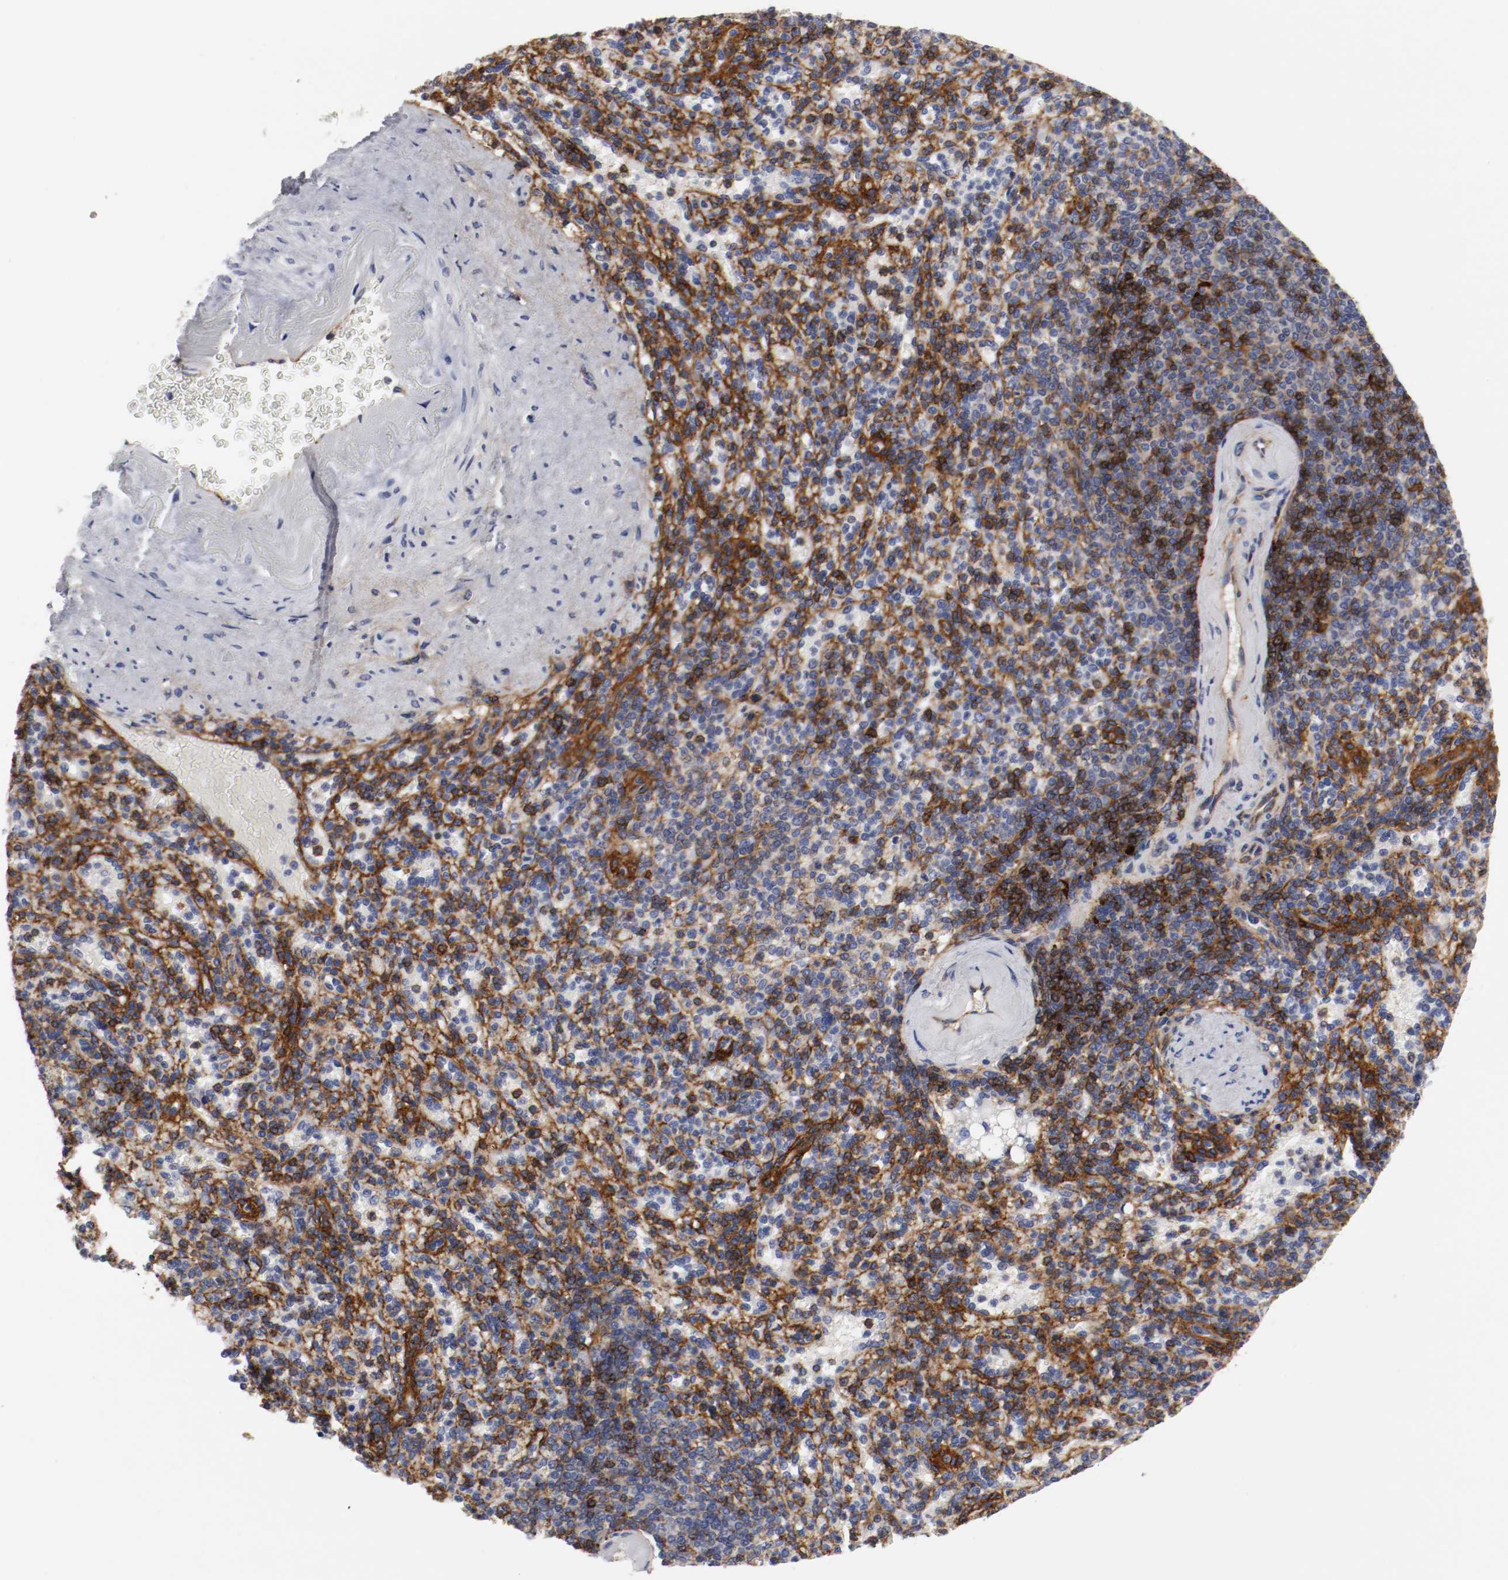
{"staining": {"intensity": "strong", "quantity": "<25%", "location": "cytoplasmic/membranous"}, "tissue": "spleen", "cell_type": "Cells in red pulp", "image_type": "normal", "snomed": [{"axis": "morphology", "description": "Normal tissue, NOS"}, {"axis": "topography", "description": "Spleen"}], "caption": "Immunohistochemical staining of unremarkable human spleen demonstrates medium levels of strong cytoplasmic/membranous staining in approximately <25% of cells in red pulp.", "gene": "IFITM1", "patient": {"sex": "female", "age": 74}}